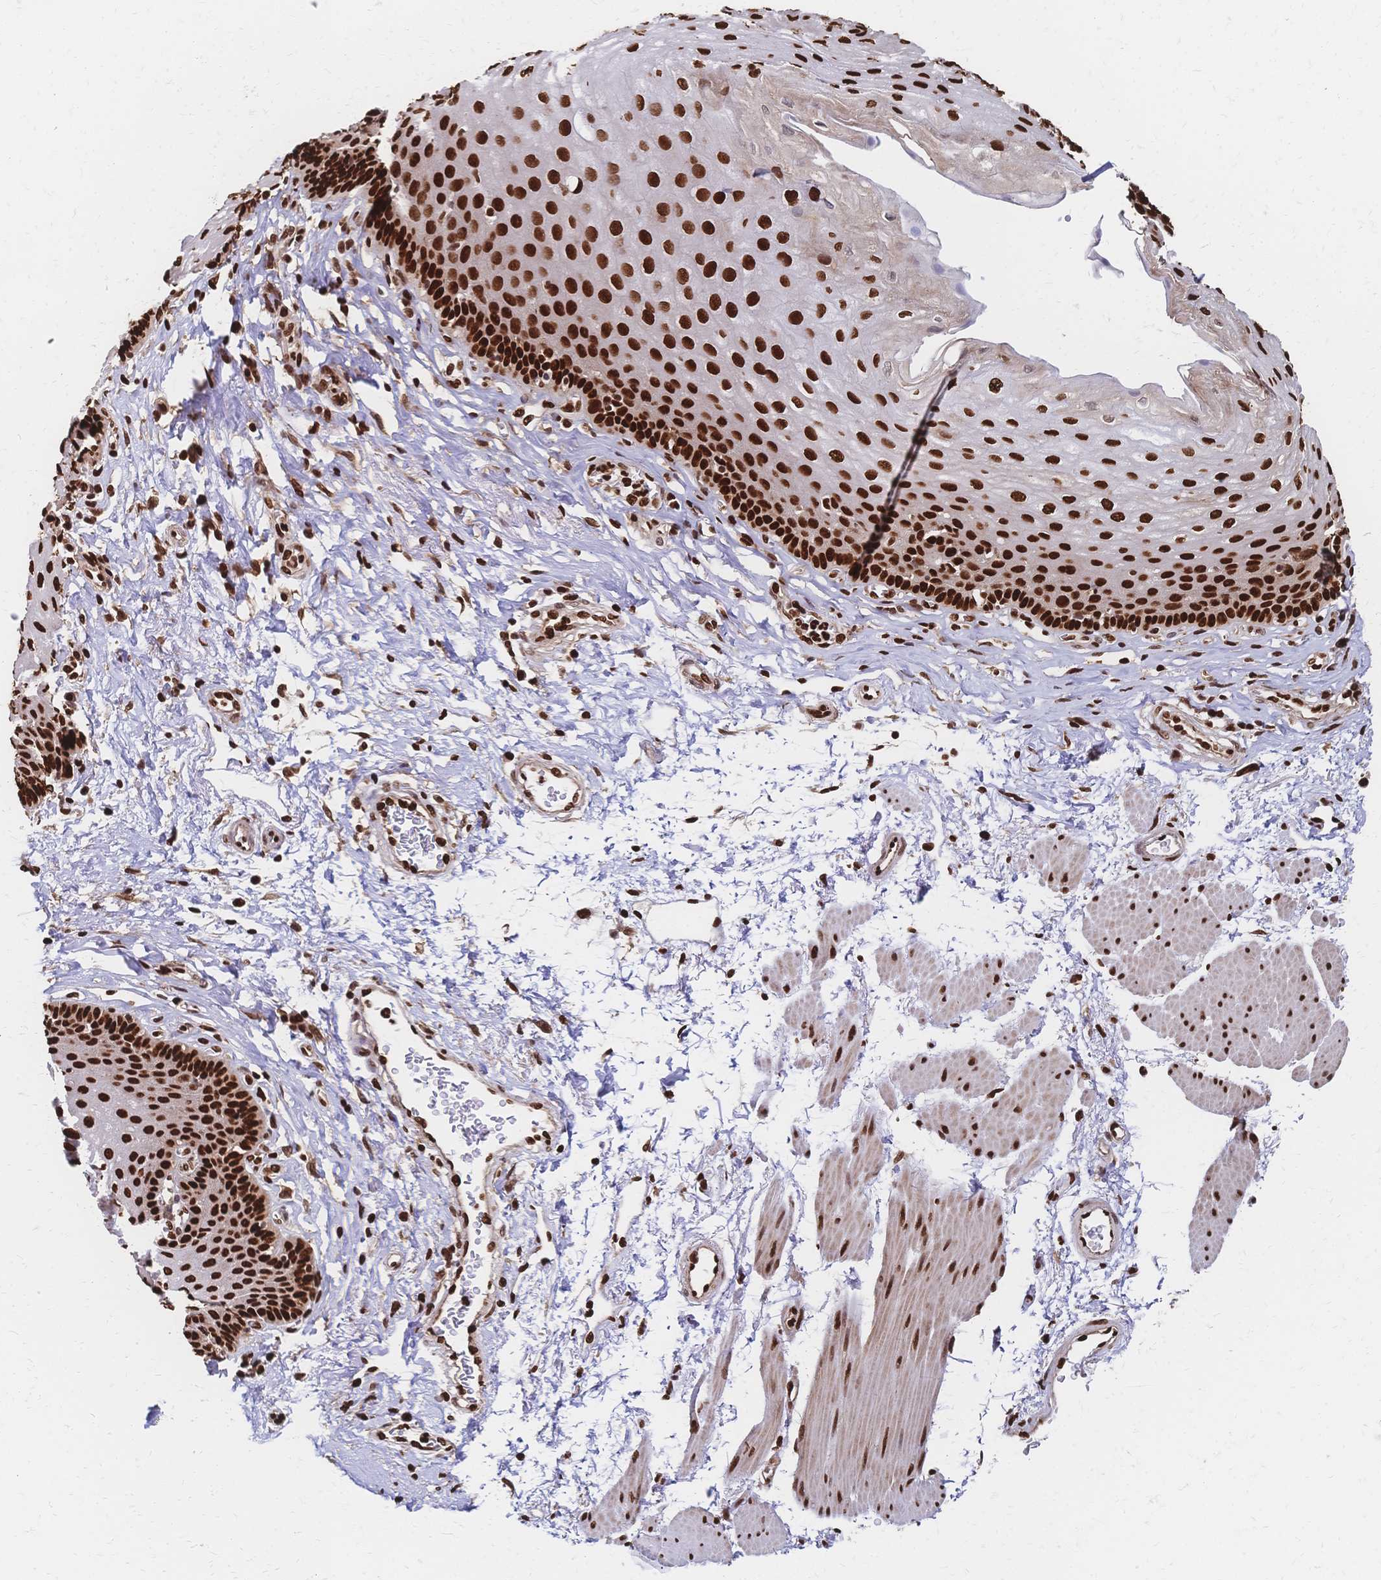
{"staining": {"intensity": "strong", "quantity": ">75%", "location": "nuclear"}, "tissue": "esophagus", "cell_type": "Squamous epithelial cells", "image_type": "normal", "snomed": [{"axis": "morphology", "description": "Normal tissue, NOS"}, {"axis": "topography", "description": "Esophagus"}], "caption": "Immunohistochemistry (IHC) image of normal esophagus: esophagus stained using IHC shows high levels of strong protein expression localized specifically in the nuclear of squamous epithelial cells, appearing as a nuclear brown color.", "gene": "HDGF", "patient": {"sex": "female", "age": 81}}